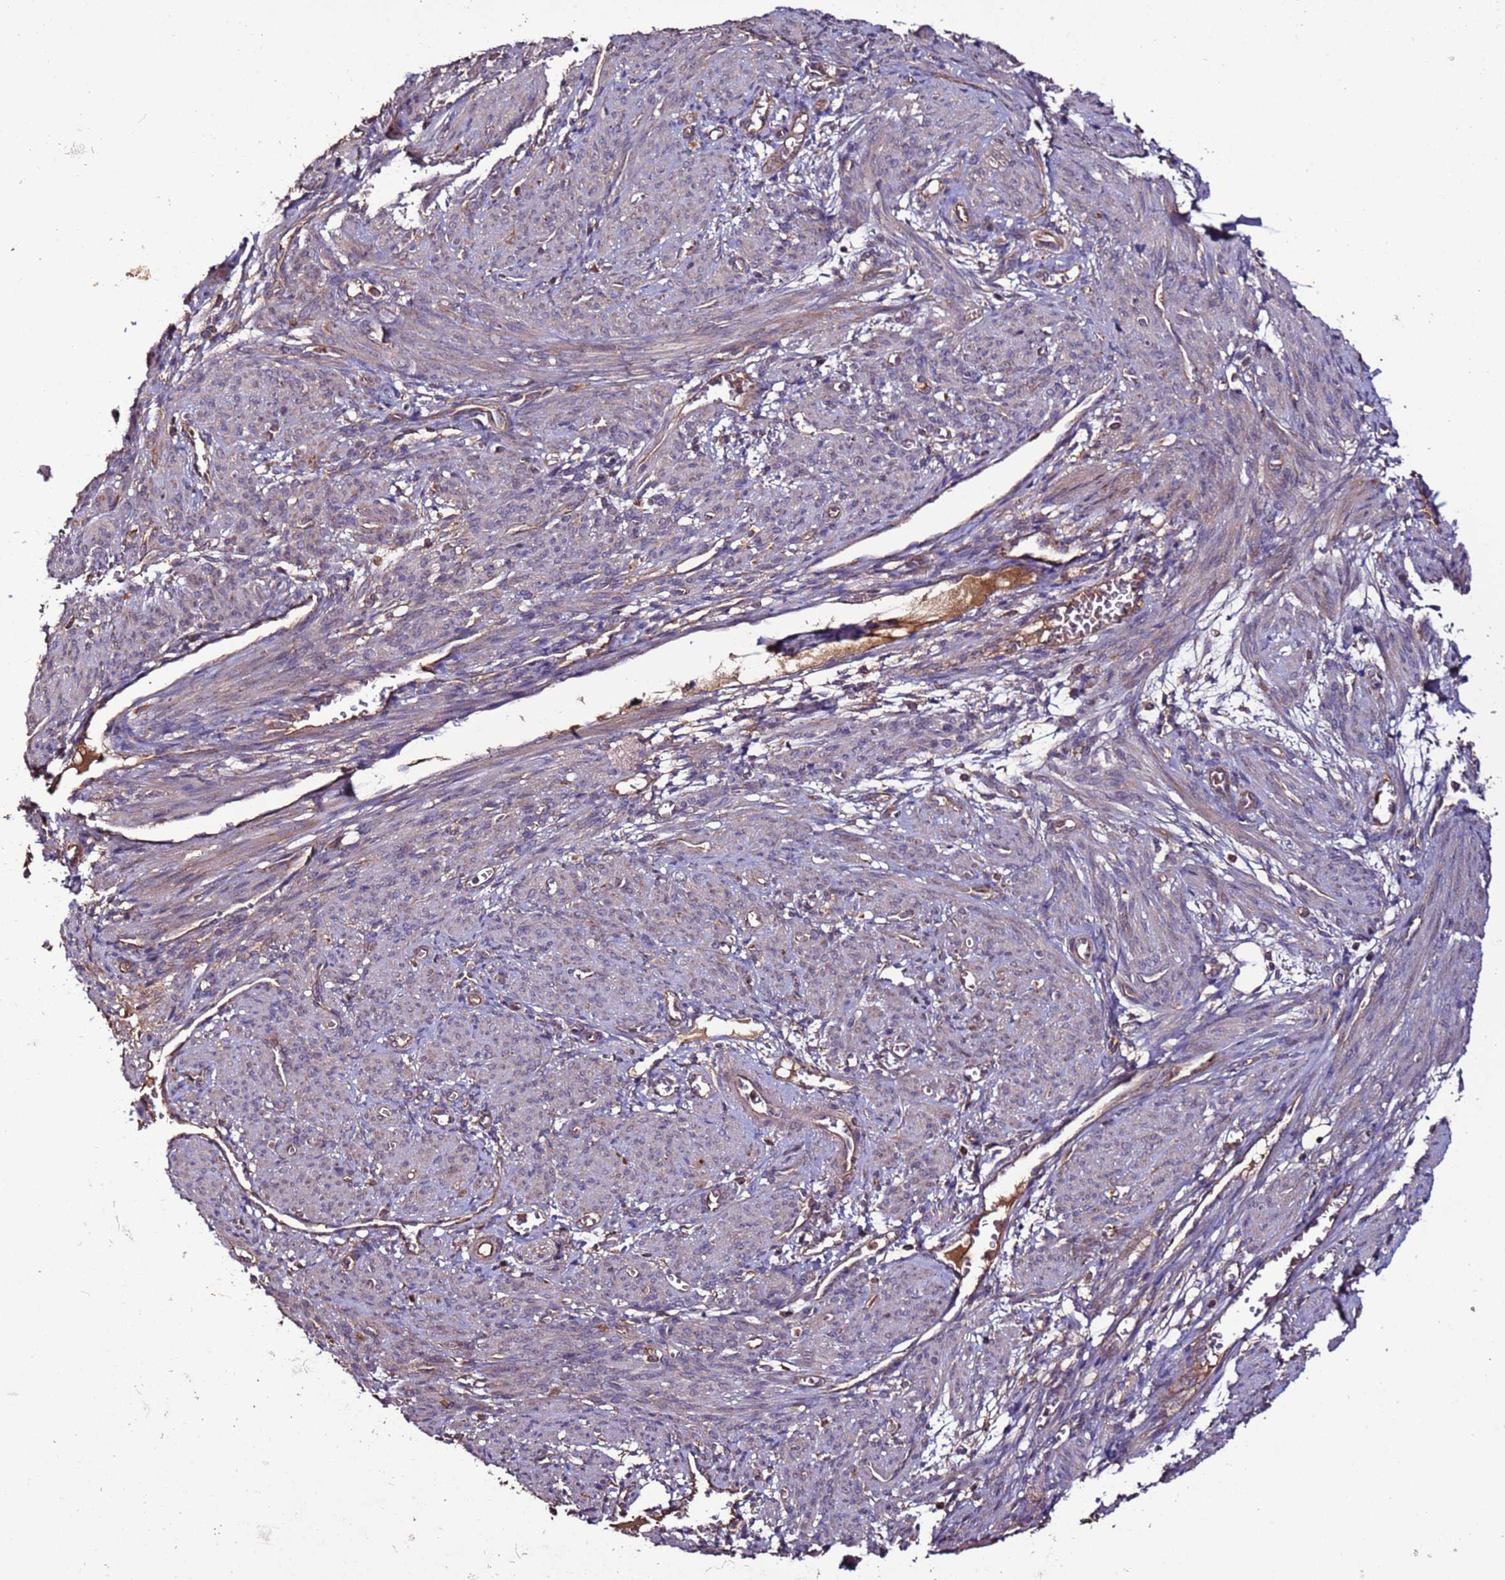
{"staining": {"intensity": "weak", "quantity": "25%-75%", "location": "cytoplasmic/membranous"}, "tissue": "smooth muscle", "cell_type": "Smooth muscle cells", "image_type": "normal", "snomed": [{"axis": "morphology", "description": "Normal tissue, NOS"}, {"axis": "topography", "description": "Smooth muscle"}], "caption": "The photomicrograph shows staining of normal smooth muscle, revealing weak cytoplasmic/membranous protein expression (brown color) within smooth muscle cells. The staining was performed using DAB (3,3'-diaminobenzidine) to visualize the protein expression in brown, while the nuclei were stained in blue with hematoxylin (Magnification: 20x).", "gene": "RPS15A", "patient": {"sex": "female", "age": 39}}